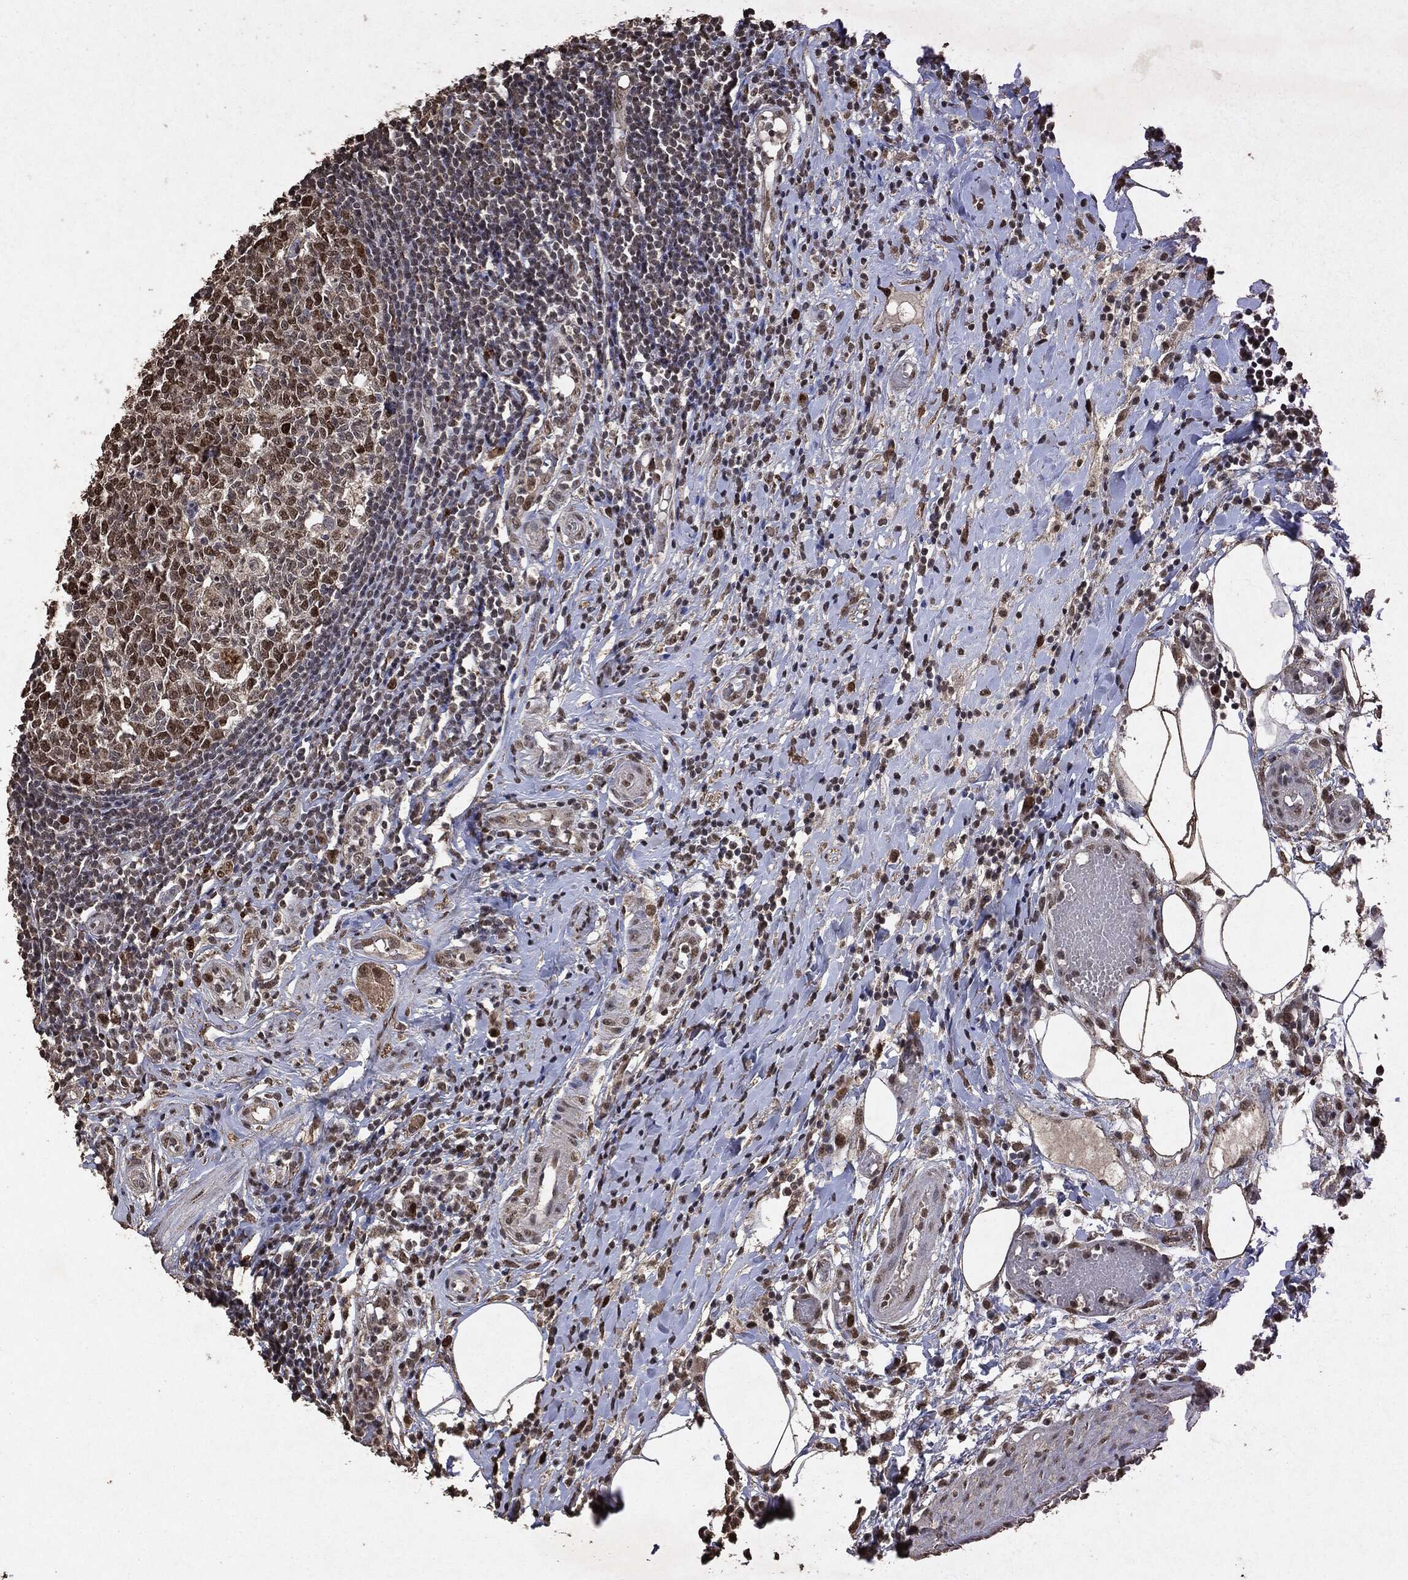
{"staining": {"intensity": "moderate", "quantity": "<25%", "location": "nuclear"}, "tissue": "appendix", "cell_type": "Glandular cells", "image_type": "normal", "snomed": [{"axis": "morphology", "description": "Normal tissue, NOS"}, {"axis": "morphology", "description": "Inflammation, NOS"}, {"axis": "topography", "description": "Appendix"}], "caption": "Appendix stained with a brown dye reveals moderate nuclear positive expression in about <25% of glandular cells.", "gene": "RAD18", "patient": {"sex": "male", "age": 16}}